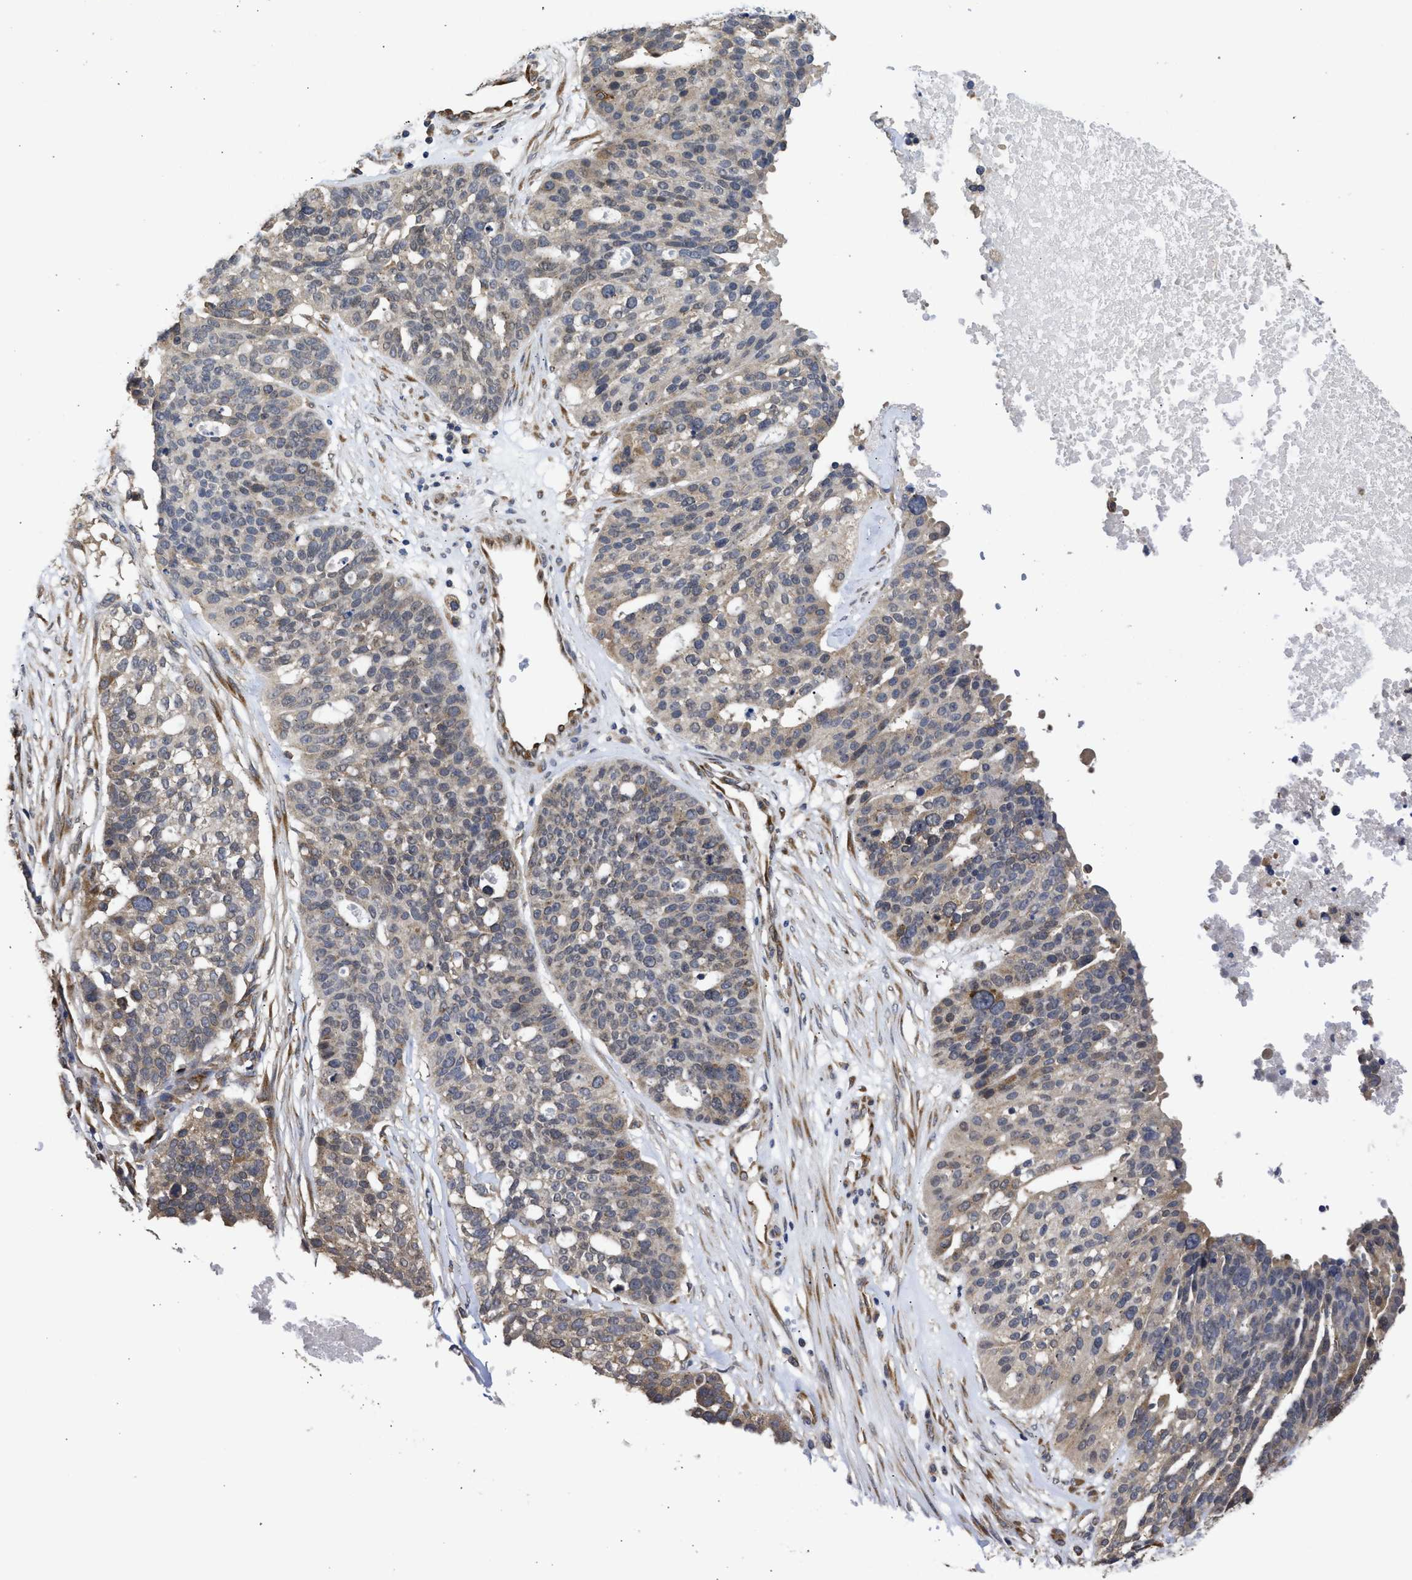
{"staining": {"intensity": "moderate", "quantity": "<25%", "location": "cytoplasmic/membranous"}, "tissue": "ovarian cancer", "cell_type": "Tumor cells", "image_type": "cancer", "snomed": [{"axis": "morphology", "description": "Cystadenocarcinoma, serous, NOS"}, {"axis": "topography", "description": "Ovary"}], "caption": "About <25% of tumor cells in human ovarian cancer (serous cystadenocarcinoma) reveal moderate cytoplasmic/membranous protein positivity as visualized by brown immunohistochemical staining.", "gene": "DNAJC1", "patient": {"sex": "female", "age": 59}}